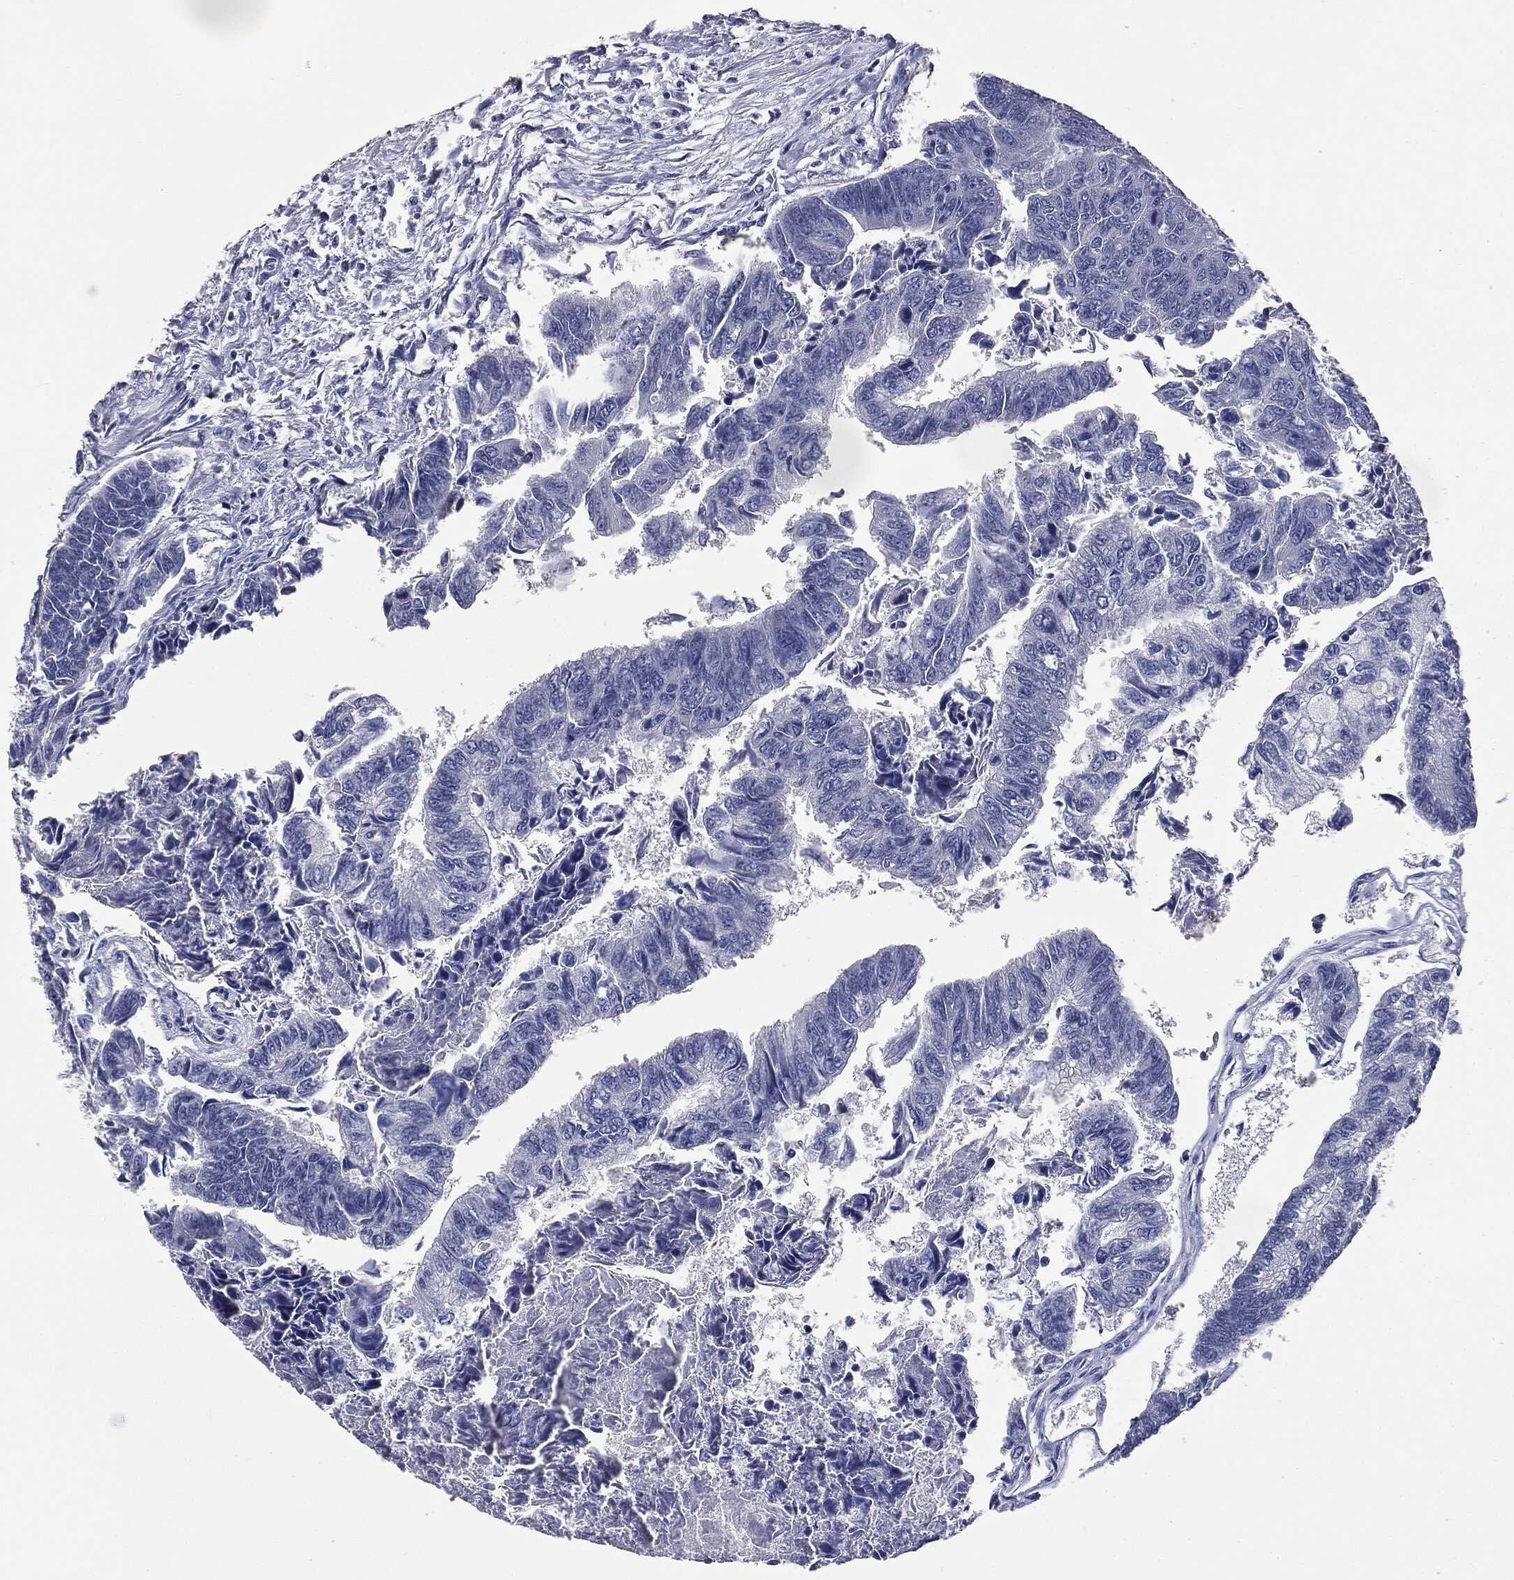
{"staining": {"intensity": "negative", "quantity": "none", "location": "none"}, "tissue": "colorectal cancer", "cell_type": "Tumor cells", "image_type": "cancer", "snomed": [{"axis": "morphology", "description": "Adenocarcinoma, NOS"}, {"axis": "topography", "description": "Colon"}], "caption": "IHC micrograph of adenocarcinoma (colorectal) stained for a protein (brown), which exhibits no expression in tumor cells.", "gene": "ATP2A1", "patient": {"sex": "female", "age": 65}}